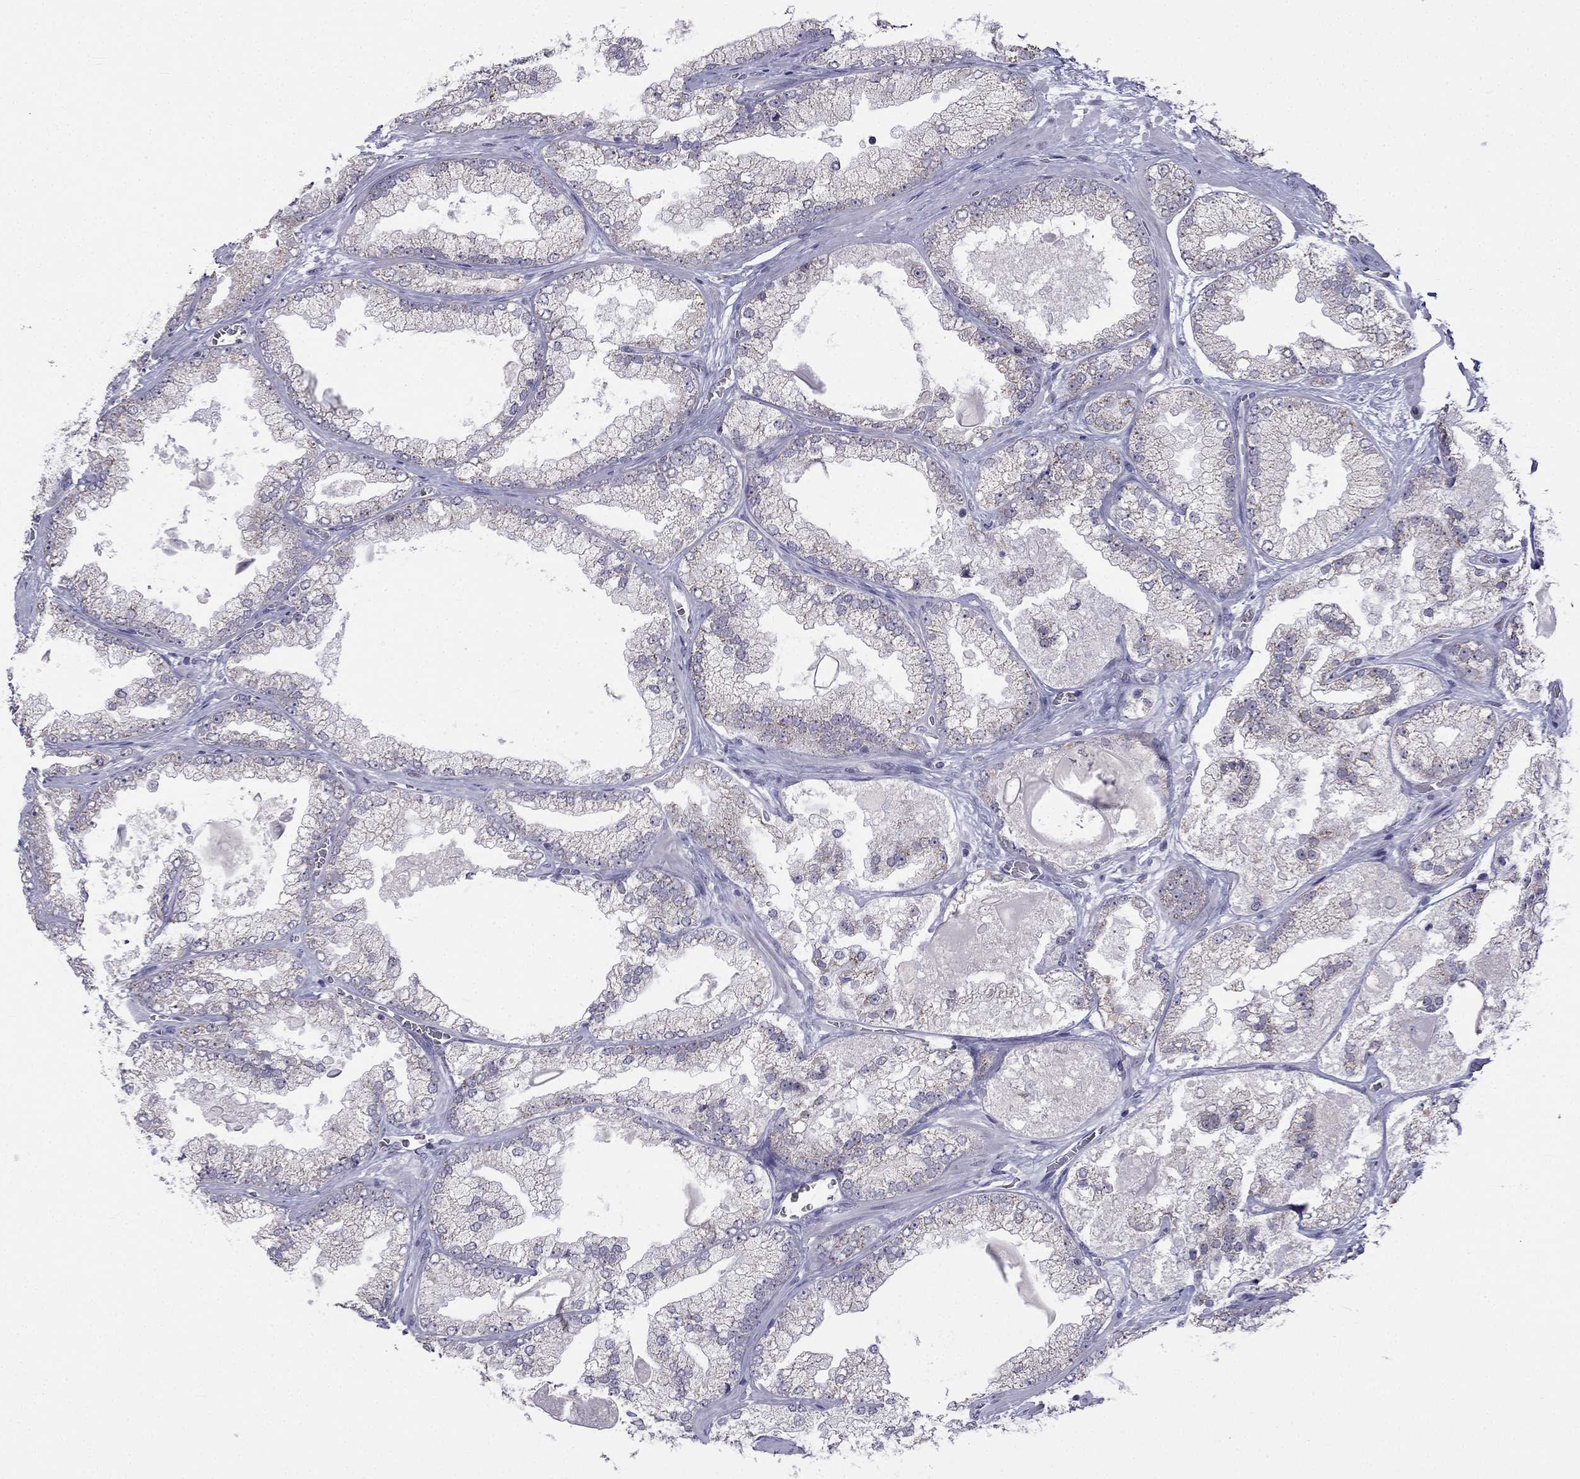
{"staining": {"intensity": "negative", "quantity": "none", "location": "none"}, "tissue": "prostate cancer", "cell_type": "Tumor cells", "image_type": "cancer", "snomed": [{"axis": "morphology", "description": "Adenocarcinoma, Low grade"}, {"axis": "topography", "description": "Prostate"}], "caption": "Tumor cells show no significant protein positivity in low-grade adenocarcinoma (prostate).", "gene": "C5orf49", "patient": {"sex": "male", "age": 57}}